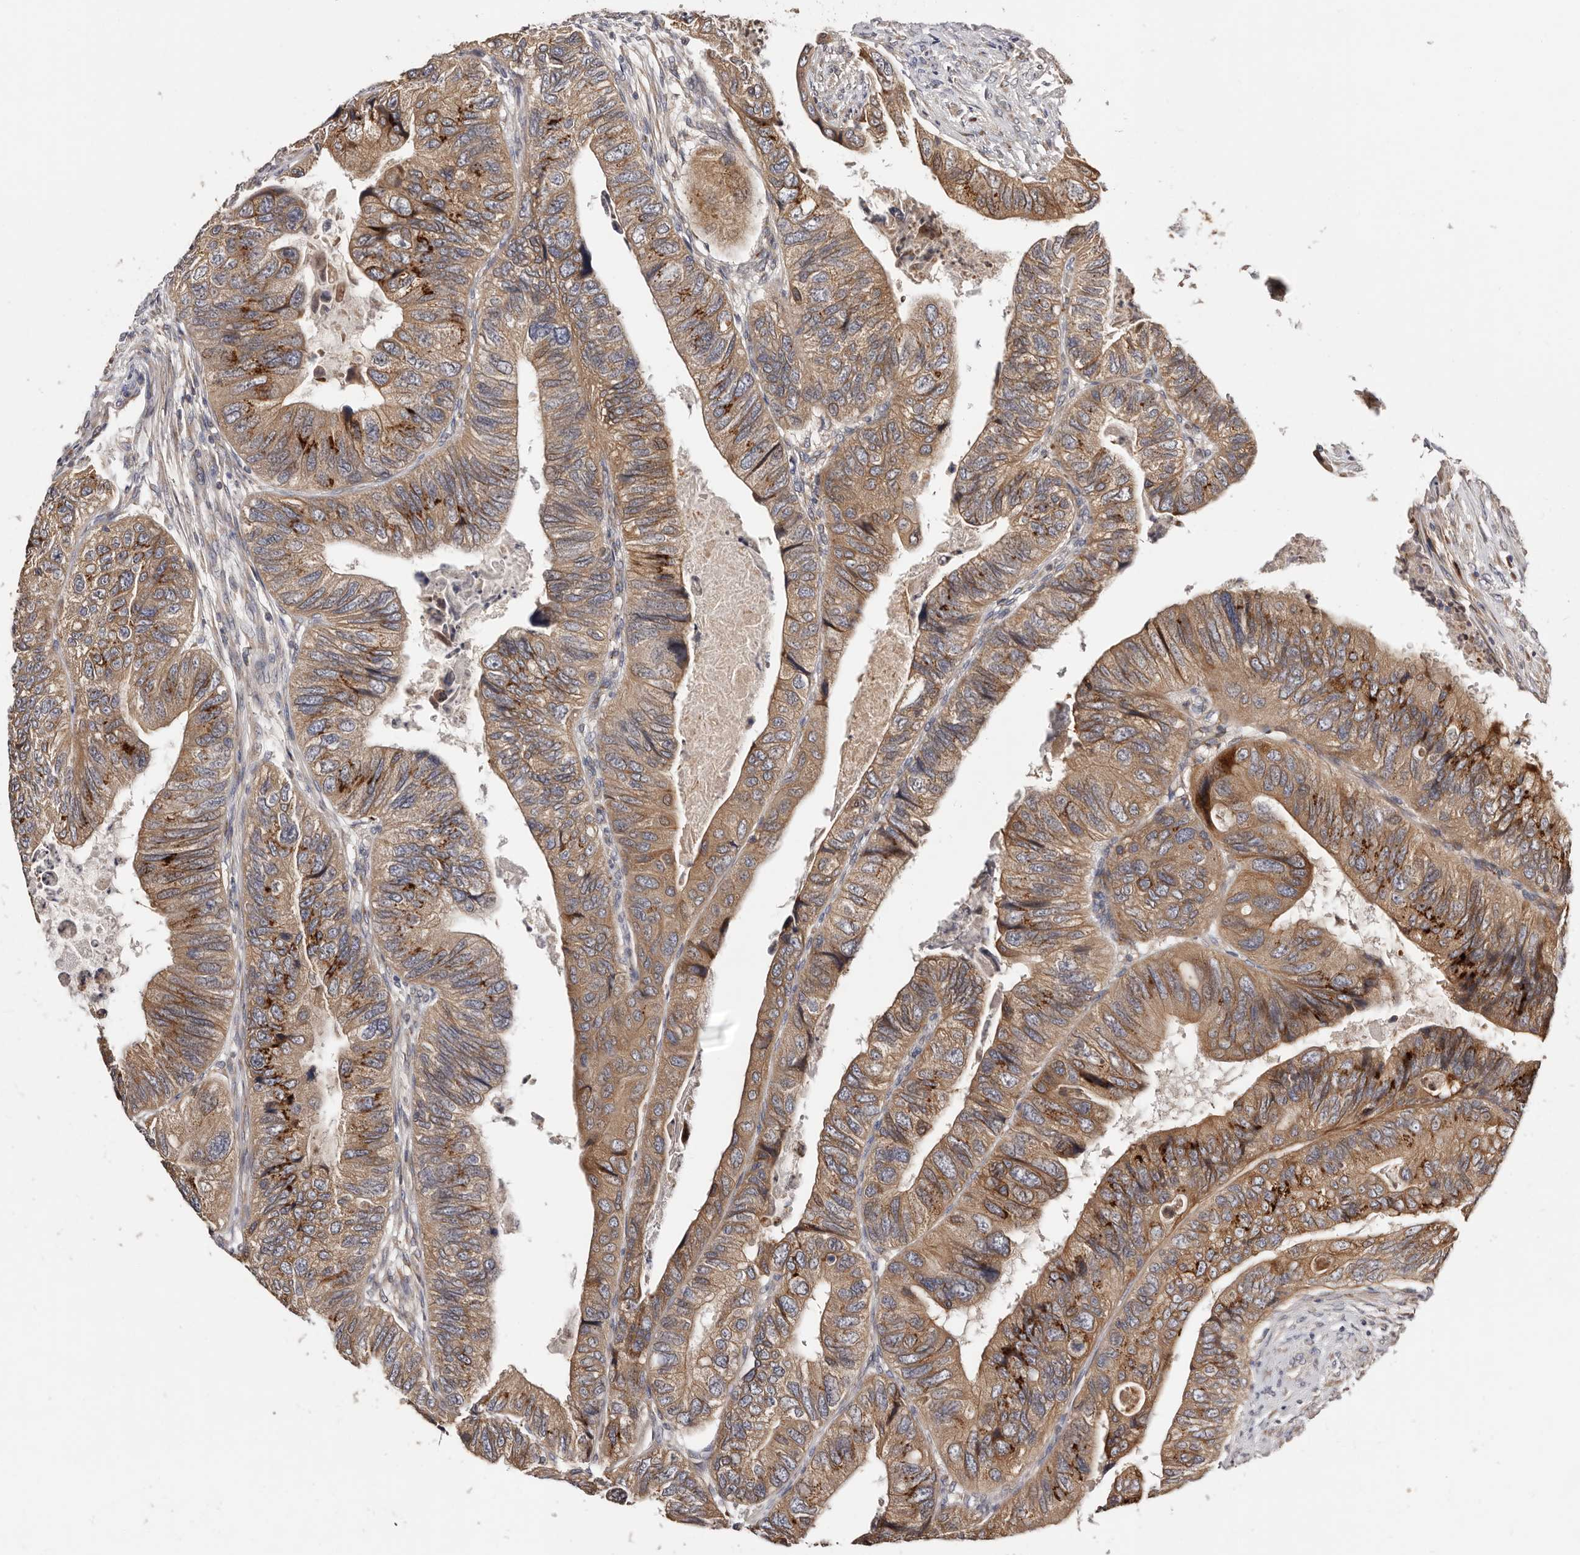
{"staining": {"intensity": "moderate", "quantity": ">75%", "location": "cytoplasmic/membranous"}, "tissue": "colorectal cancer", "cell_type": "Tumor cells", "image_type": "cancer", "snomed": [{"axis": "morphology", "description": "Adenocarcinoma, NOS"}, {"axis": "topography", "description": "Rectum"}], "caption": "Brown immunohistochemical staining in colorectal cancer reveals moderate cytoplasmic/membranous staining in about >75% of tumor cells.", "gene": "DACT2", "patient": {"sex": "male", "age": 63}}